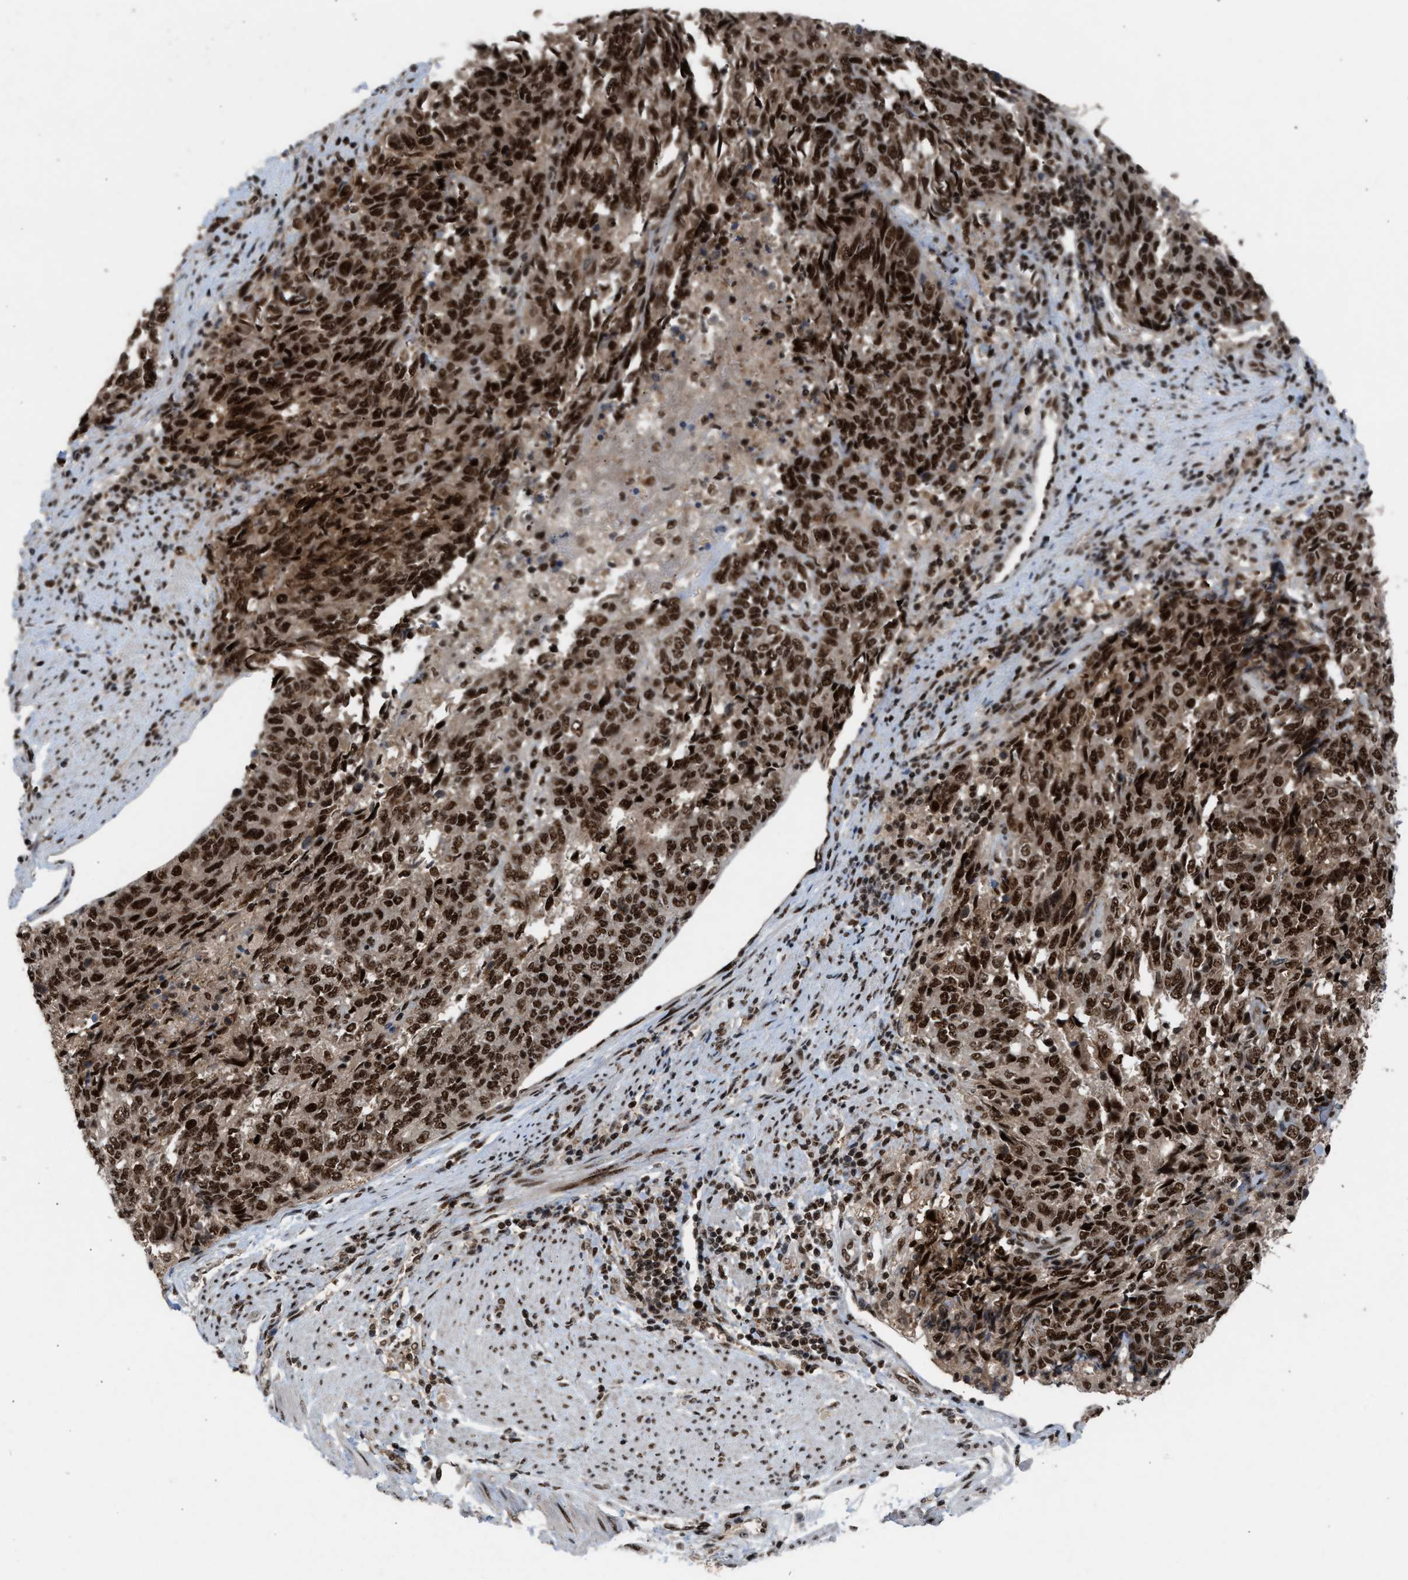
{"staining": {"intensity": "strong", "quantity": ">75%", "location": "cytoplasmic/membranous,nuclear"}, "tissue": "endometrial cancer", "cell_type": "Tumor cells", "image_type": "cancer", "snomed": [{"axis": "morphology", "description": "Adenocarcinoma, NOS"}, {"axis": "topography", "description": "Endometrium"}], "caption": "Protein expression analysis of human endometrial cancer reveals strong cytoplasmic/membranous and nuclear positivity in about >75% of tumor cells. The staining was performed using DAB to visualize the protein expression in brown, while the nuclei were stained in blue with hematoxylin (Magnification: 20x).", "gene": "PRPF4", "patient": {"sex": "female", "age": 80}}